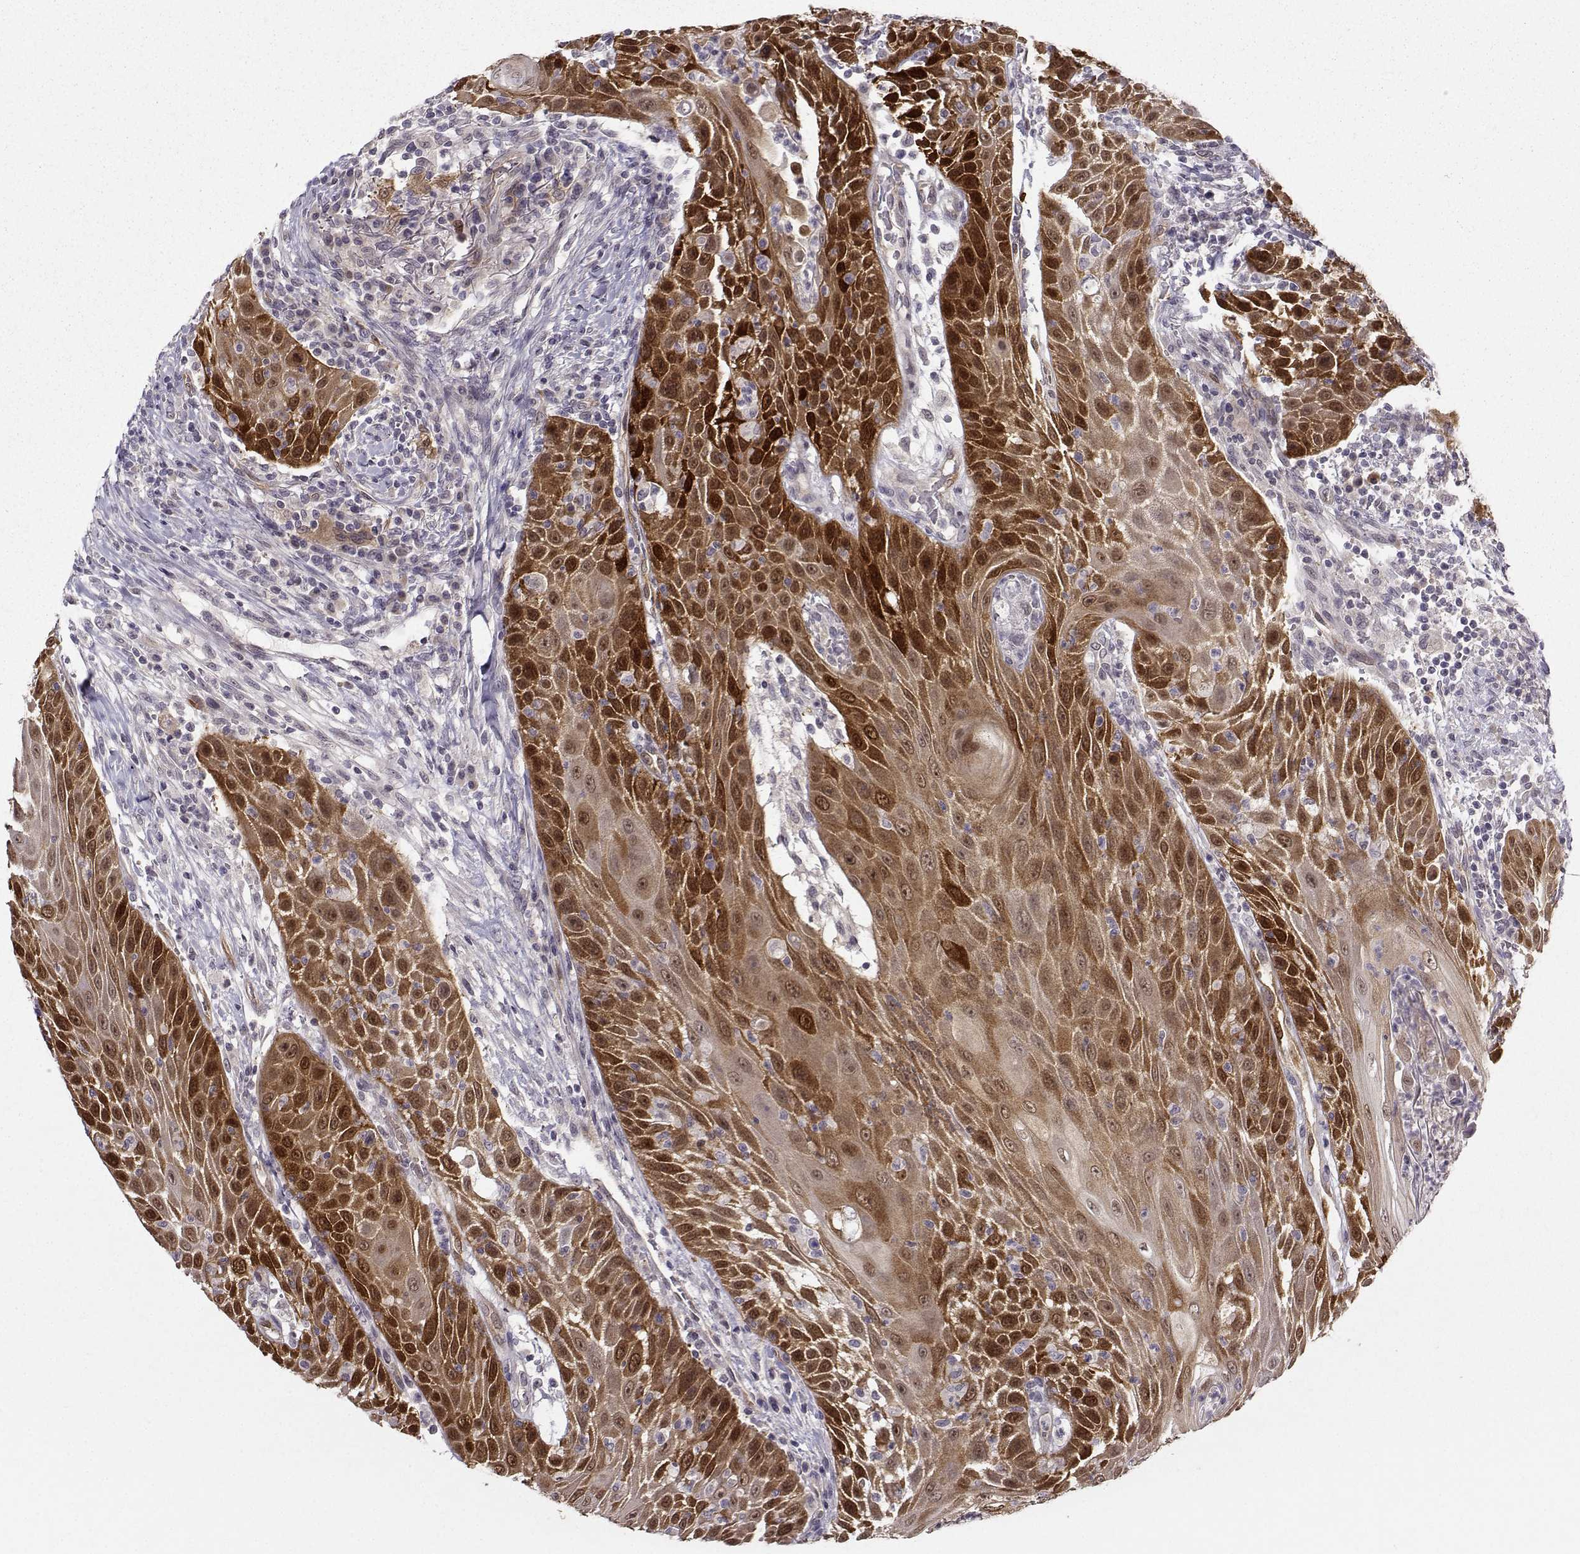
{"staining": {"intensity": "strong", "quantity": "25%-75%", "location": "cytoplasmic/membranous"}, "tissue": "head and neck cancer", "cell_type": "Tumor cells", "image_type": "cancer", "snomed": [{"axis": "morphology", "description": "Squamous cell carcinoma, NOS"}, {"axis": "topography", "description": "Head-Neck"}], "caption": "There is high levels of strong cytoplasmic/membranous expression in tumor cells of squamous cell carcinoma (head and neck), as demonstrated by immunohistochemical staining (brown color).", "gene": "NQO1", "patient": {"sex": "male", "age": 69}}